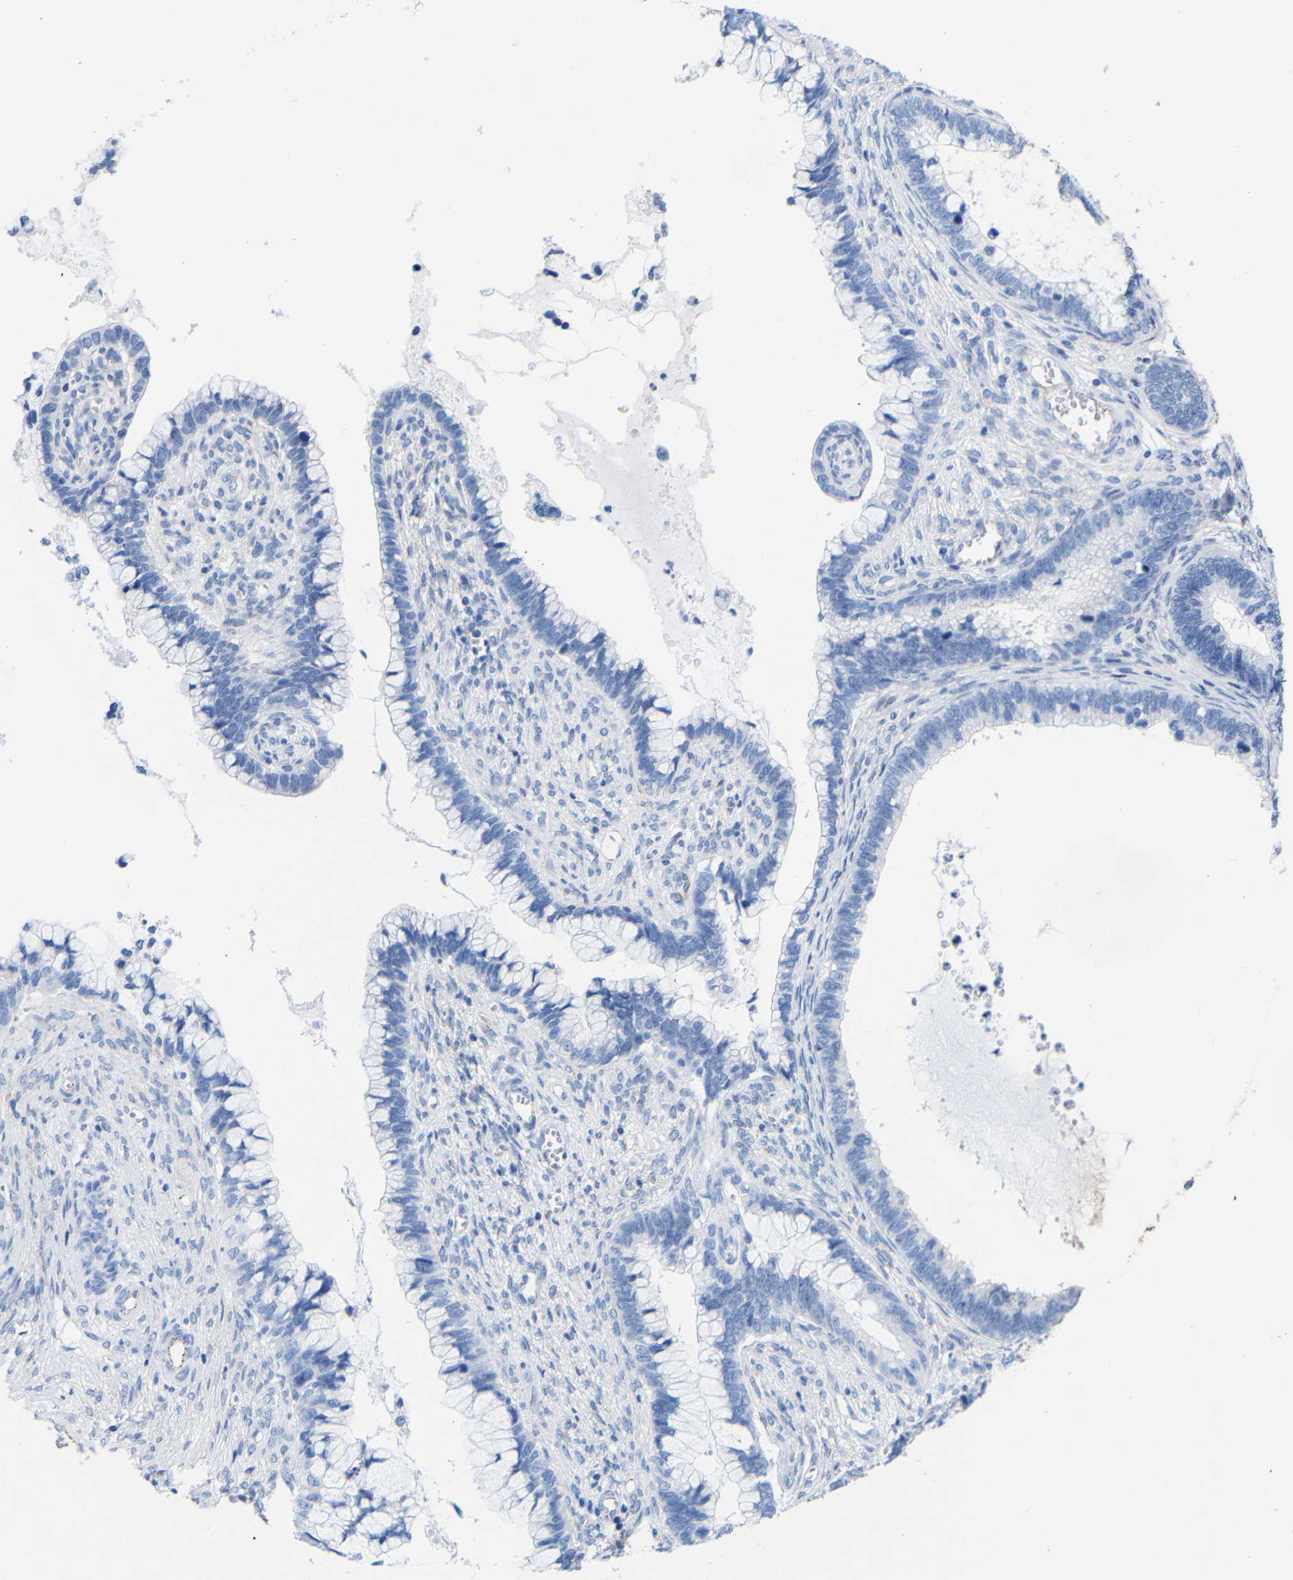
{"staining": {"intensity": "negative", "quantity": "none", "location": "none"}, "tissue": "cervical cancer", "cell_type": "Tumor cells", "image_type": "cancer", "snomed": [{"axis": "morphology", "description": "Adenocarcinoma, NOS"}, {"axis": "topography", "description": "Cervix"}], "caption": "This is a photomicrograph of IHC staining of cervical cancer, which shows no staining in tumor cells.", "gene": "CGNL1", "patient": {"sex": "female", "age": 44}}